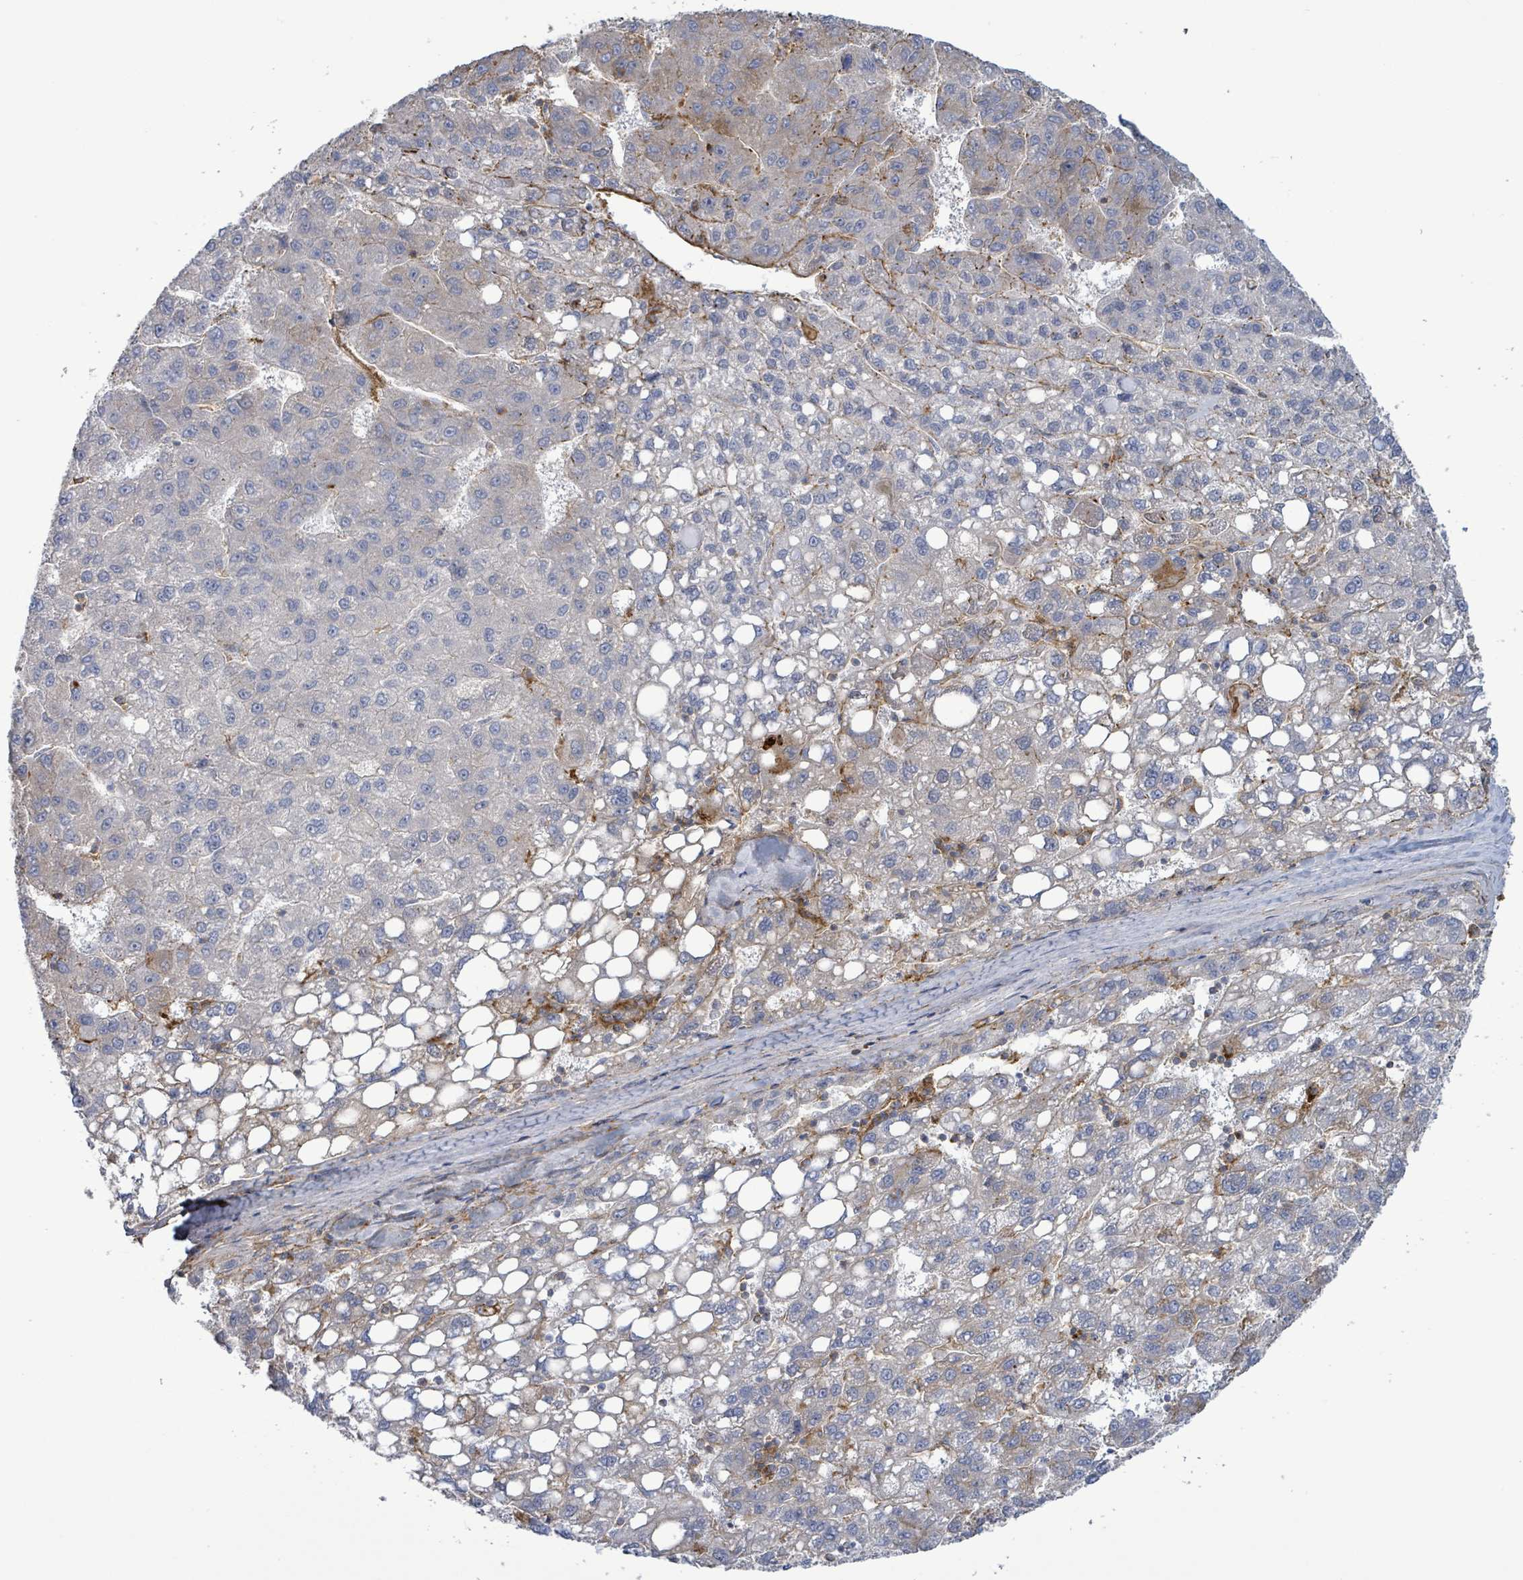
{"staining": {"intensity": "negative", "quantity": "none", "location": "none"}, "tissue": "liver cancer", "cell_type": "Tumor cells", "image_type": "cancer", "snomed": [{"axis": "morphology", "description": "Carcinoma, Hepatocellular, NOS"}, {"axis": "topography", "description": "Liver"}], "caption": "Histopathology image shows no significant protein expression in tumor cells of hepatocellular carcinoma (liver).", "gene": "EGFL7", "patient": {"sex": "female", "age": 82}}